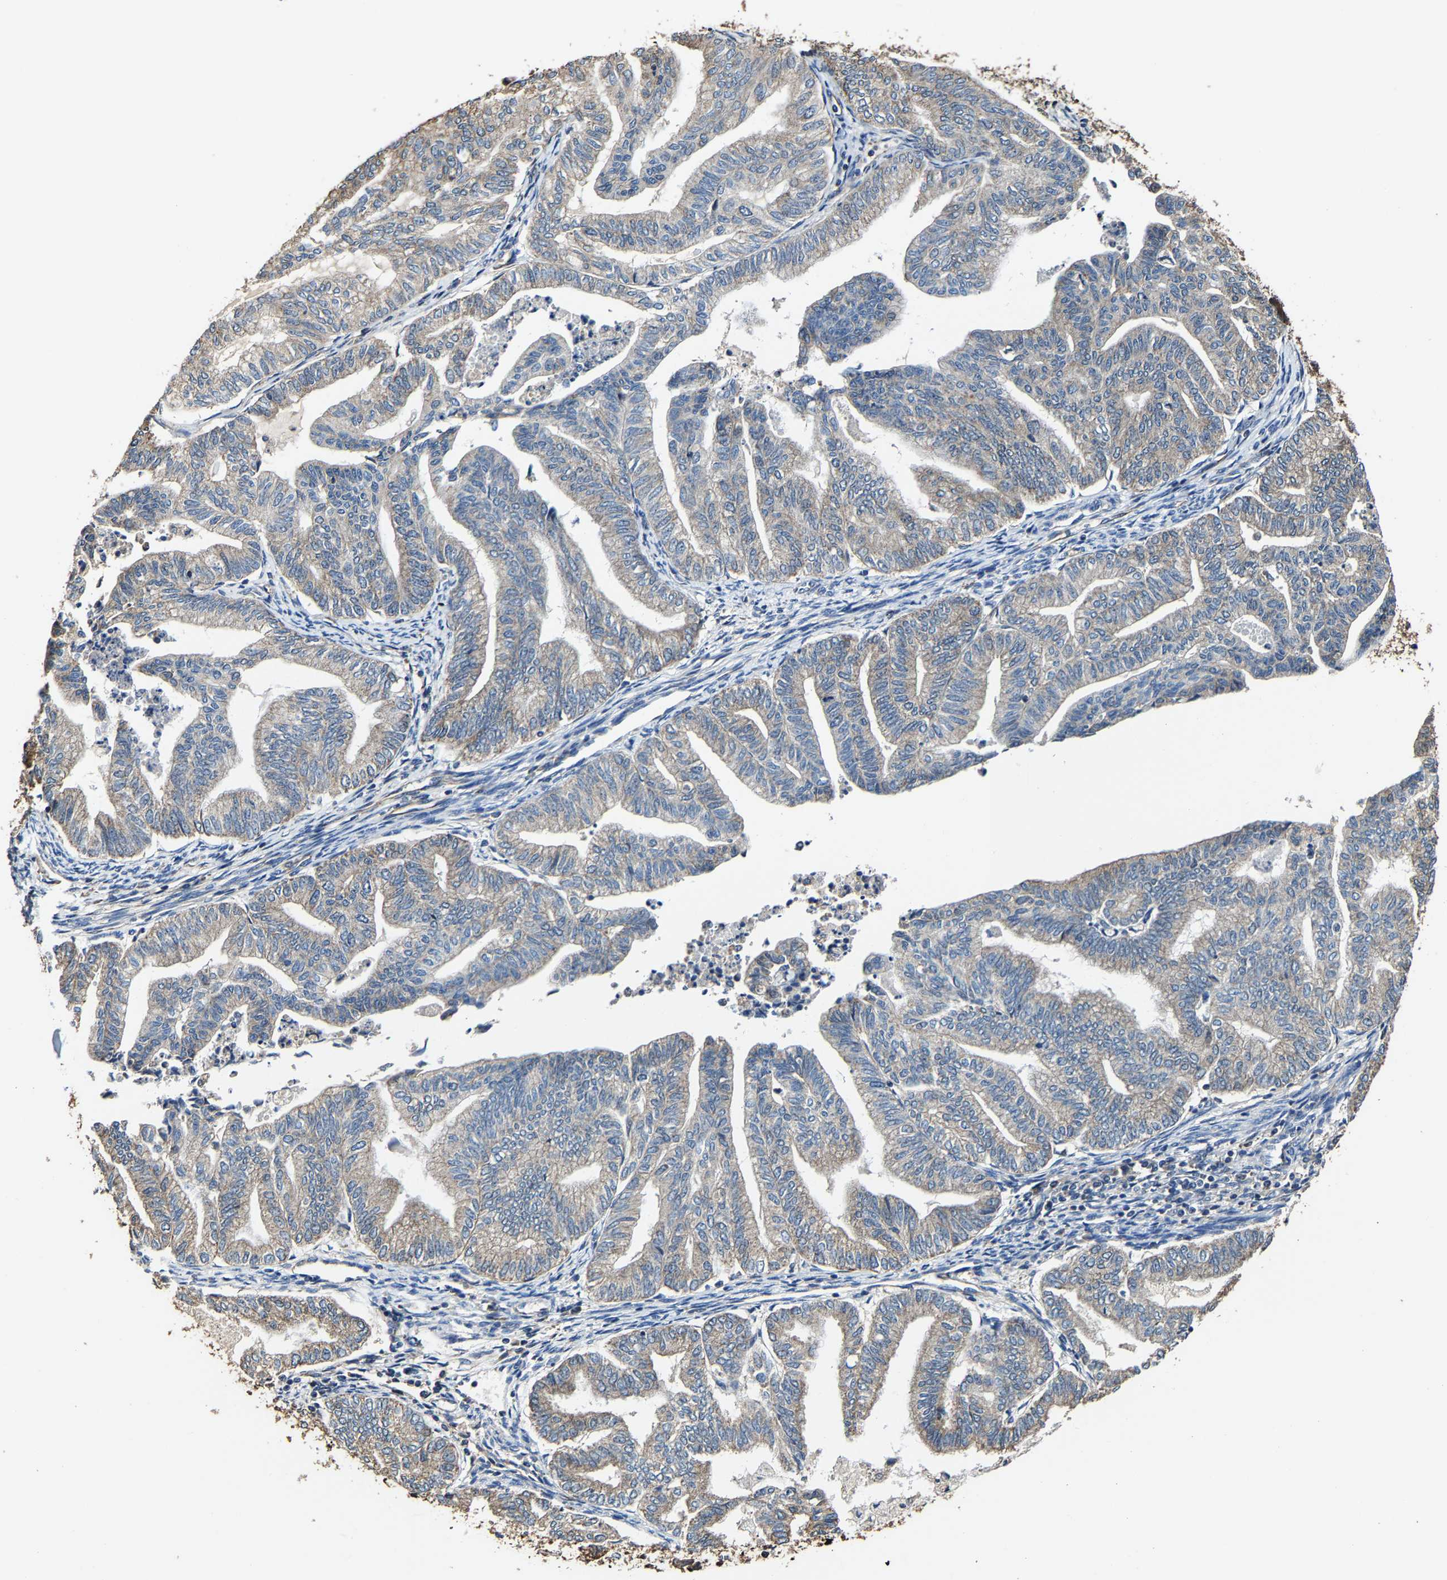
{"staining": {"intensity": "weak", "quantity": "<25%", "location": "cytoplasmic/membranous"}, "tissue": "endometrial cancer", "cell_type": "Tumor cells", "image_type": "cancer", "snomed": [{"axis": "morphology", "description": "Adenocarcinoma, NOS"}, {"axis": "topography", "description": "Endometrium"}], "caption": "Tumor cells are negative for protein expression in human adenocarcinoma (endometrial). Brightfield microscopy of IHC stained with DAB (brown) and hematoxylin (blue), captured at high magnification.", "gene": "GFRA3", "patient": {"sex": "female", "age": 79}}